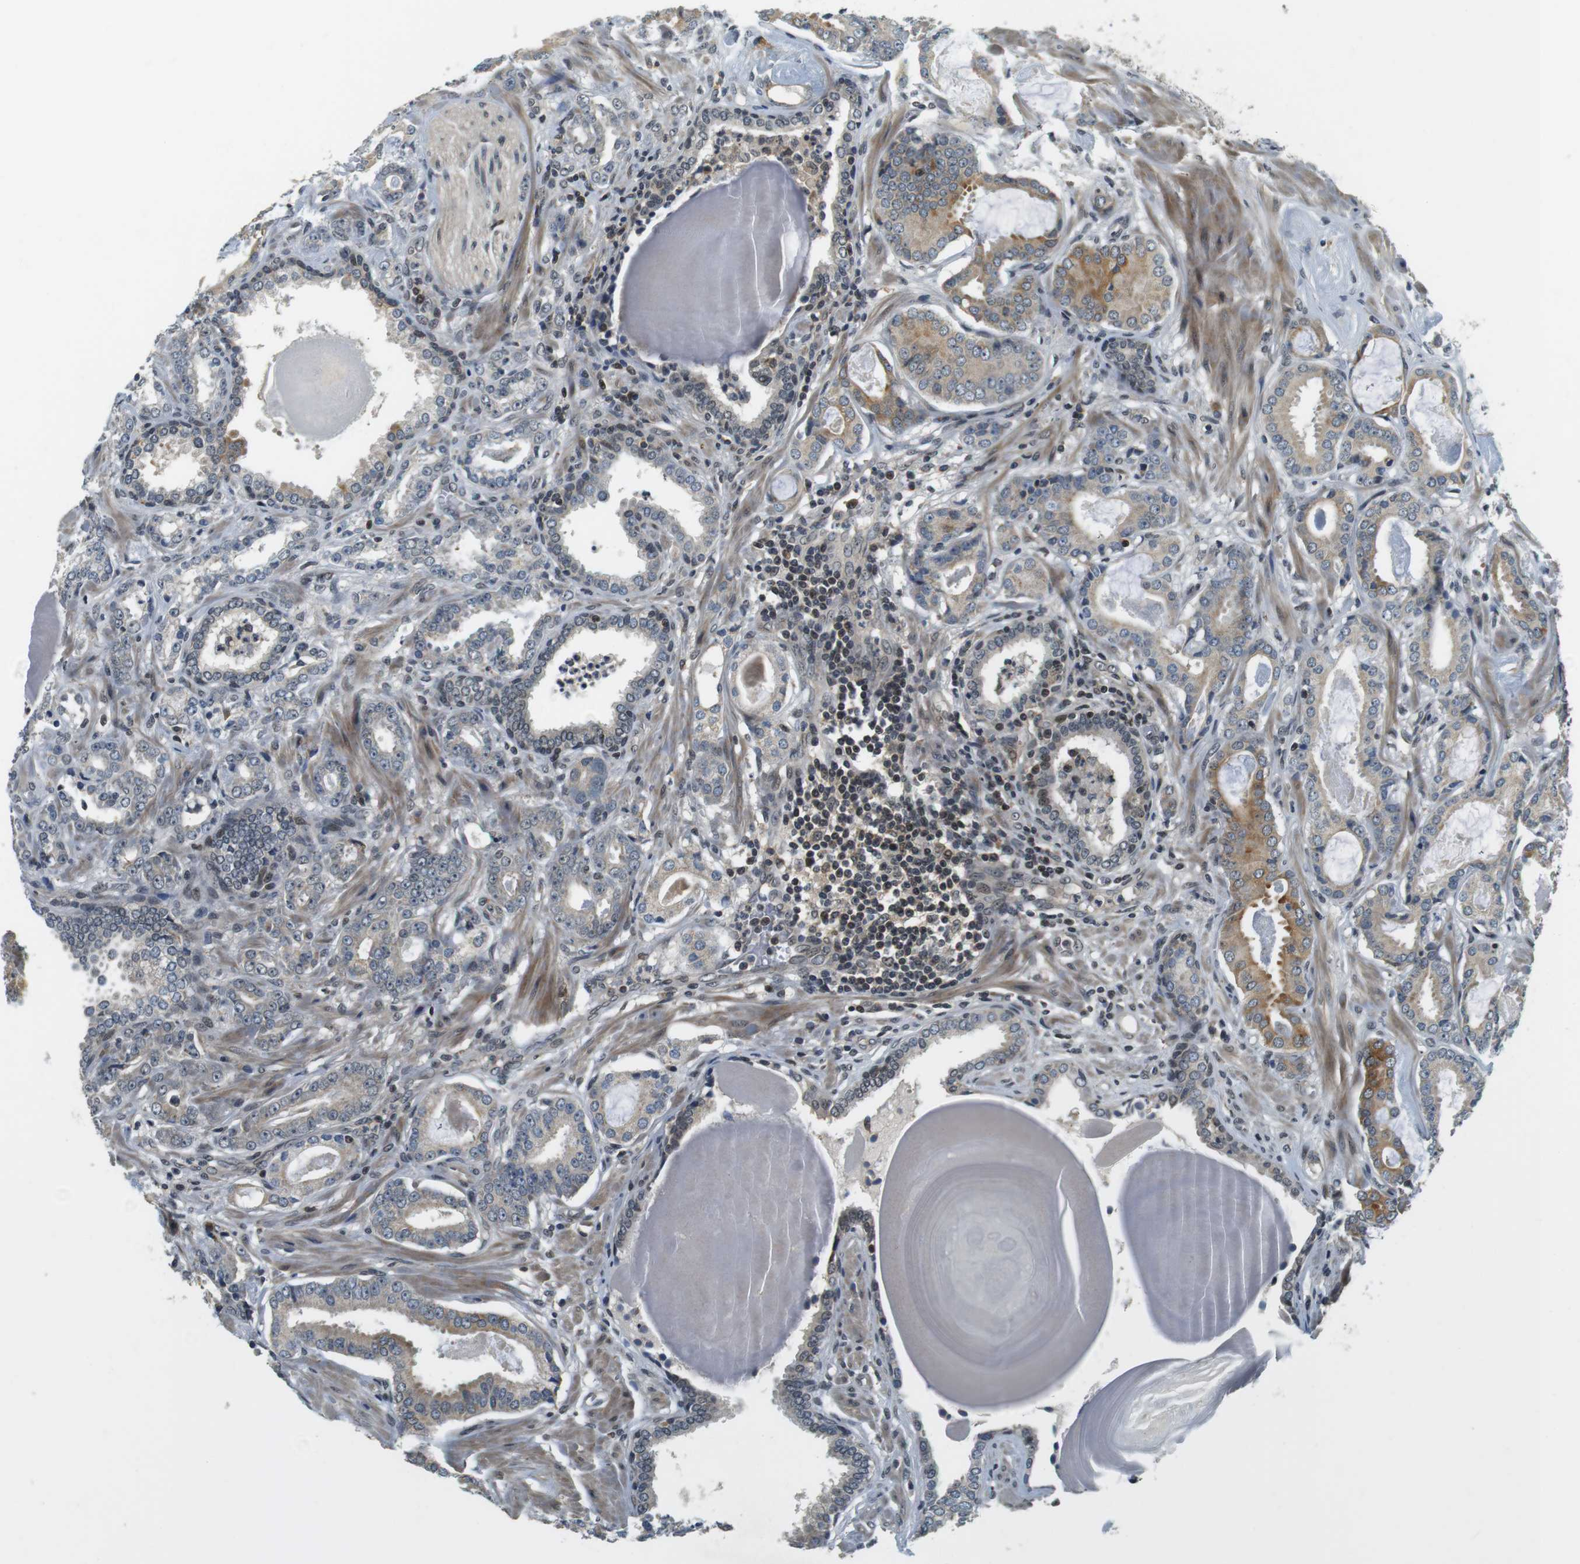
{"staining": {"intensity": "moderate", "quantity": "<25%", "location": "cytoplasmic/membranous"}, "tissue": "prostate cancer", "cell_type": "Tumor cells", "image_type": "cancer", "snomed": [{"axis": "morphology", "description": "Adenocarcinoma, Low grade"}, {"axis": "topography", "description": "Prostate"}], "caption": "The histopathology image exhibits staining of prostate cancer, revealing moderate cytoplasmic/membranous protein expression (brown color) within tumor cells.", "gene": "BRD4", "patient": {"sex": "male", "age": 53}}